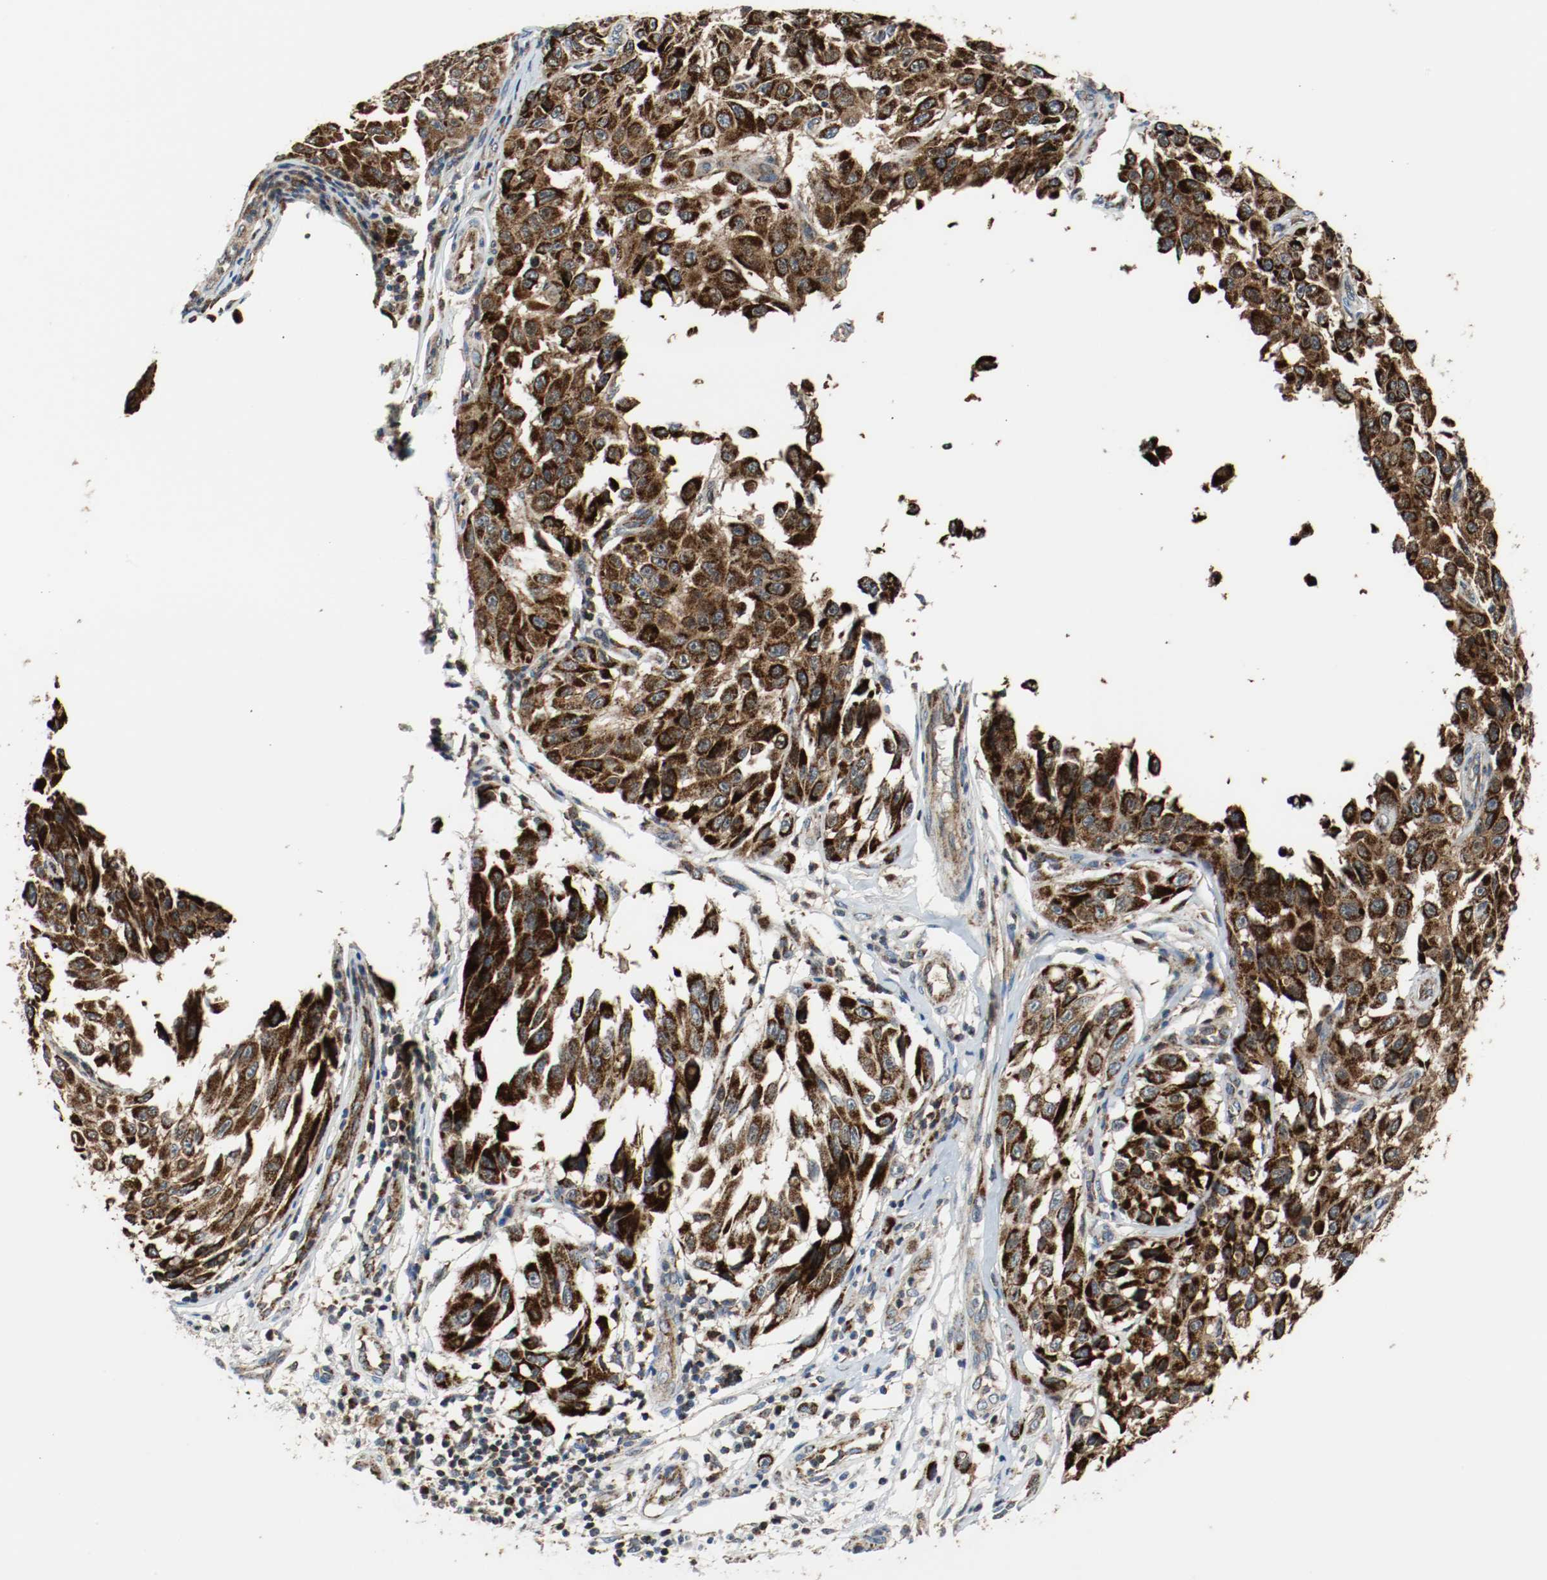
{"staining": {"intensity": "strong", "quantity": ">75%", "location": "cytoplasmic/membranous"}, "tissue": "melanoma", "cell_type": "Tumor cells", "image_type": "cancer", "snomed": [{"axis": "morphology", "description": "Malignant melanoma, NOS"}, {"axis": "topography", "description": "Skin"}], "caption": "Tumor cells exhibit high levels of strong cytoplasmic/membranous positivity in approximately >75% of cells in melanoma. Using DAB (3,3'-diaminobenzidine) (brown) and hematoxylin (blue) stains, captured at high magnification using brightfield microscopy.", "gene": "TXNRD1", "patient": {"sex": "male", "age": 30}}